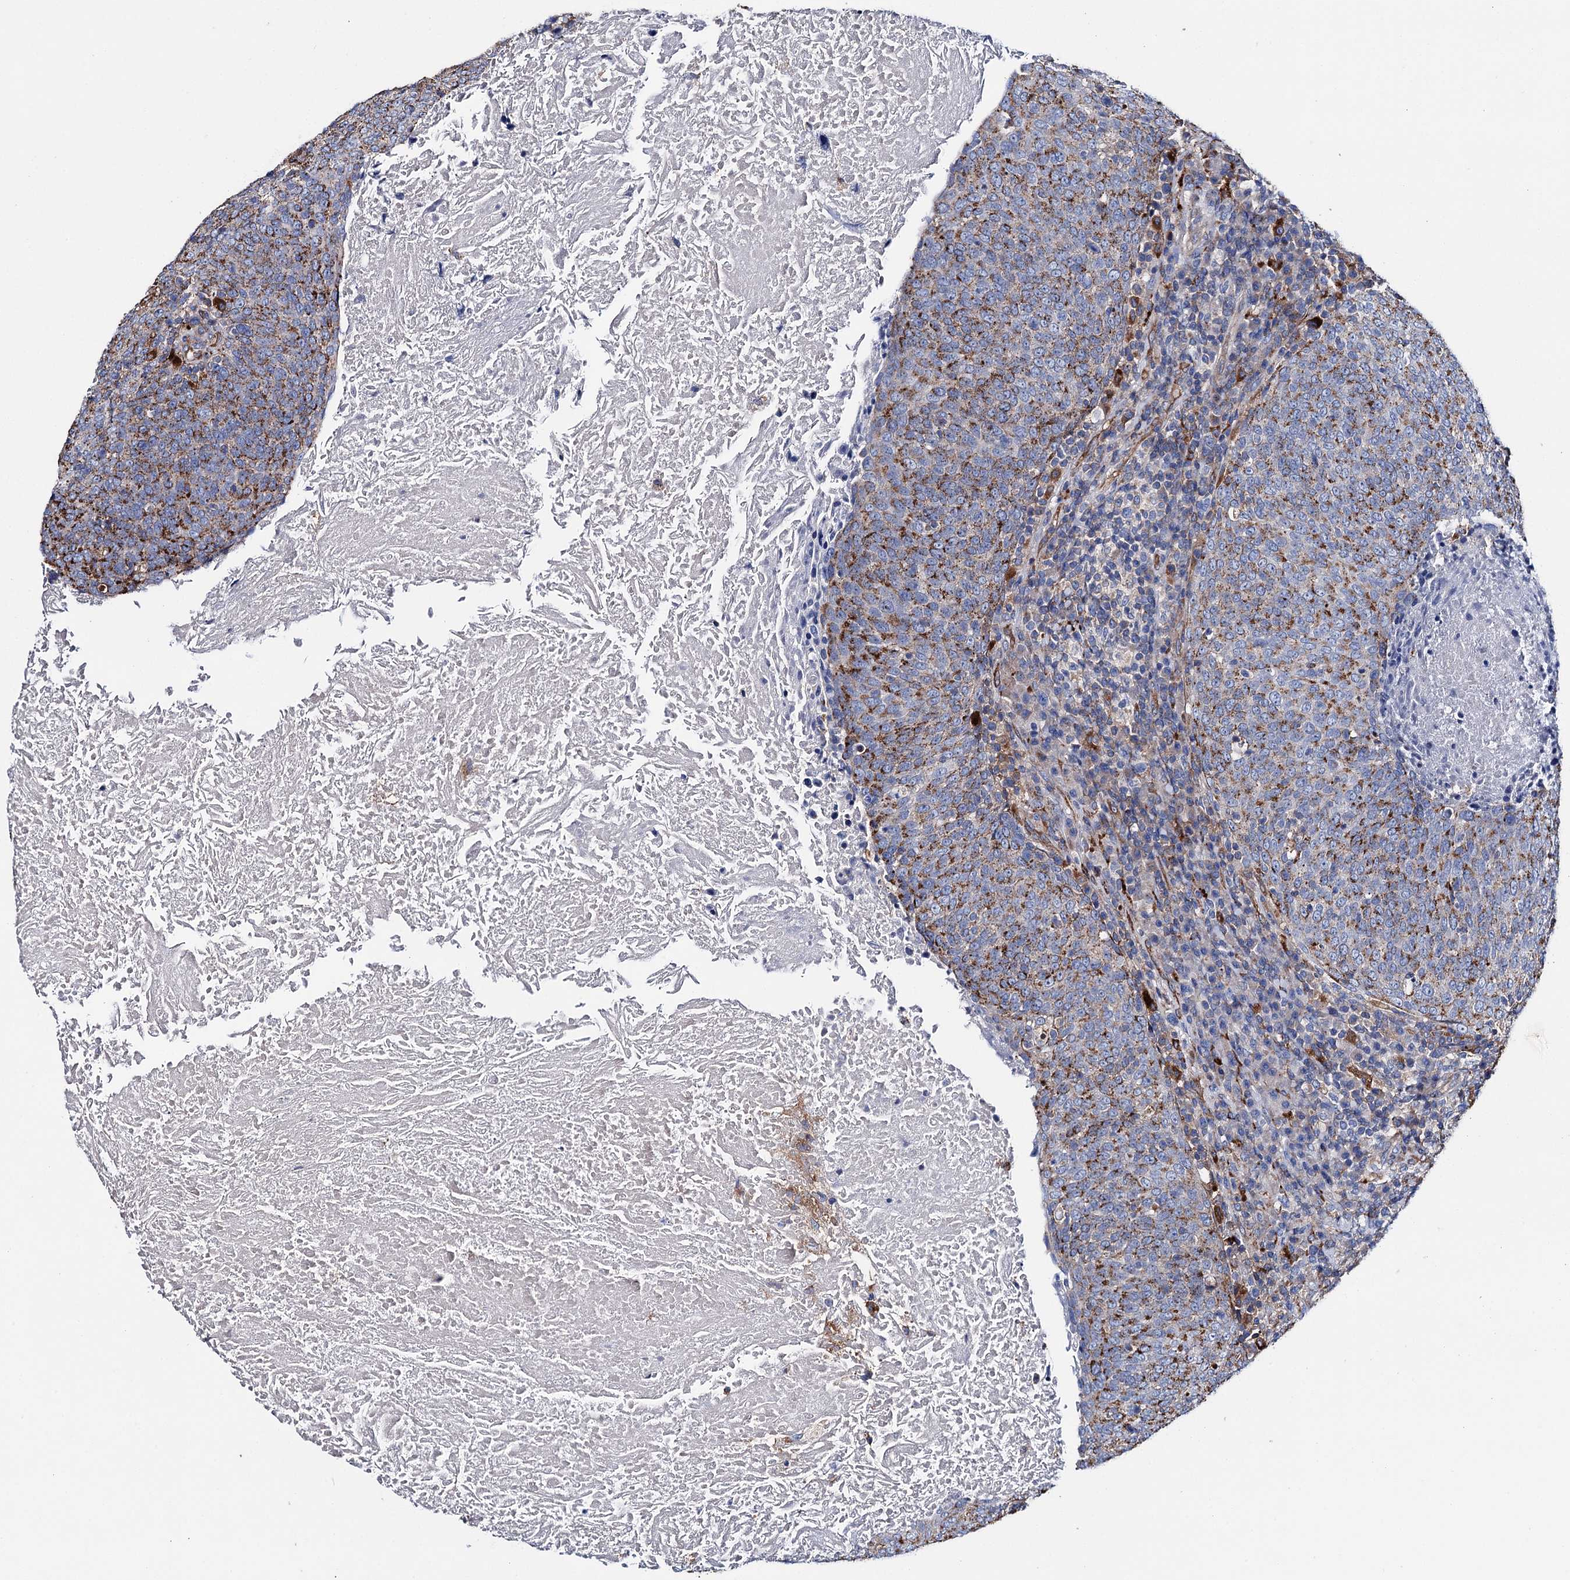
{"staining": {"intensity": "moderate", "quantity": "25%-75%", "location": "cytoplasmic/membranous"}, "tissue": "head and neck cancer", "cell_type": "Tumor cells", "image_type": "cancer", "snomed": [{"axis": "morphology", "description": "Squamous cell carcinoma, NOS"}, {"axis": "morphology", "description": "Squamous cell carcinoma, metastatic, NOS"}, {"axis": "topography", "description": "Lymph node"}, {"axis": "topography", "description": "Head-Neck"}], "caption": "The micrograph shows staining of head and neck metastatic squamous cell carcinoma, revealing moderate cytoplasmic/membranous protein staining (brown color) within tumor cells.", "gene": "SCPEP1", "patient": {"sex": "male", "age": 62}}